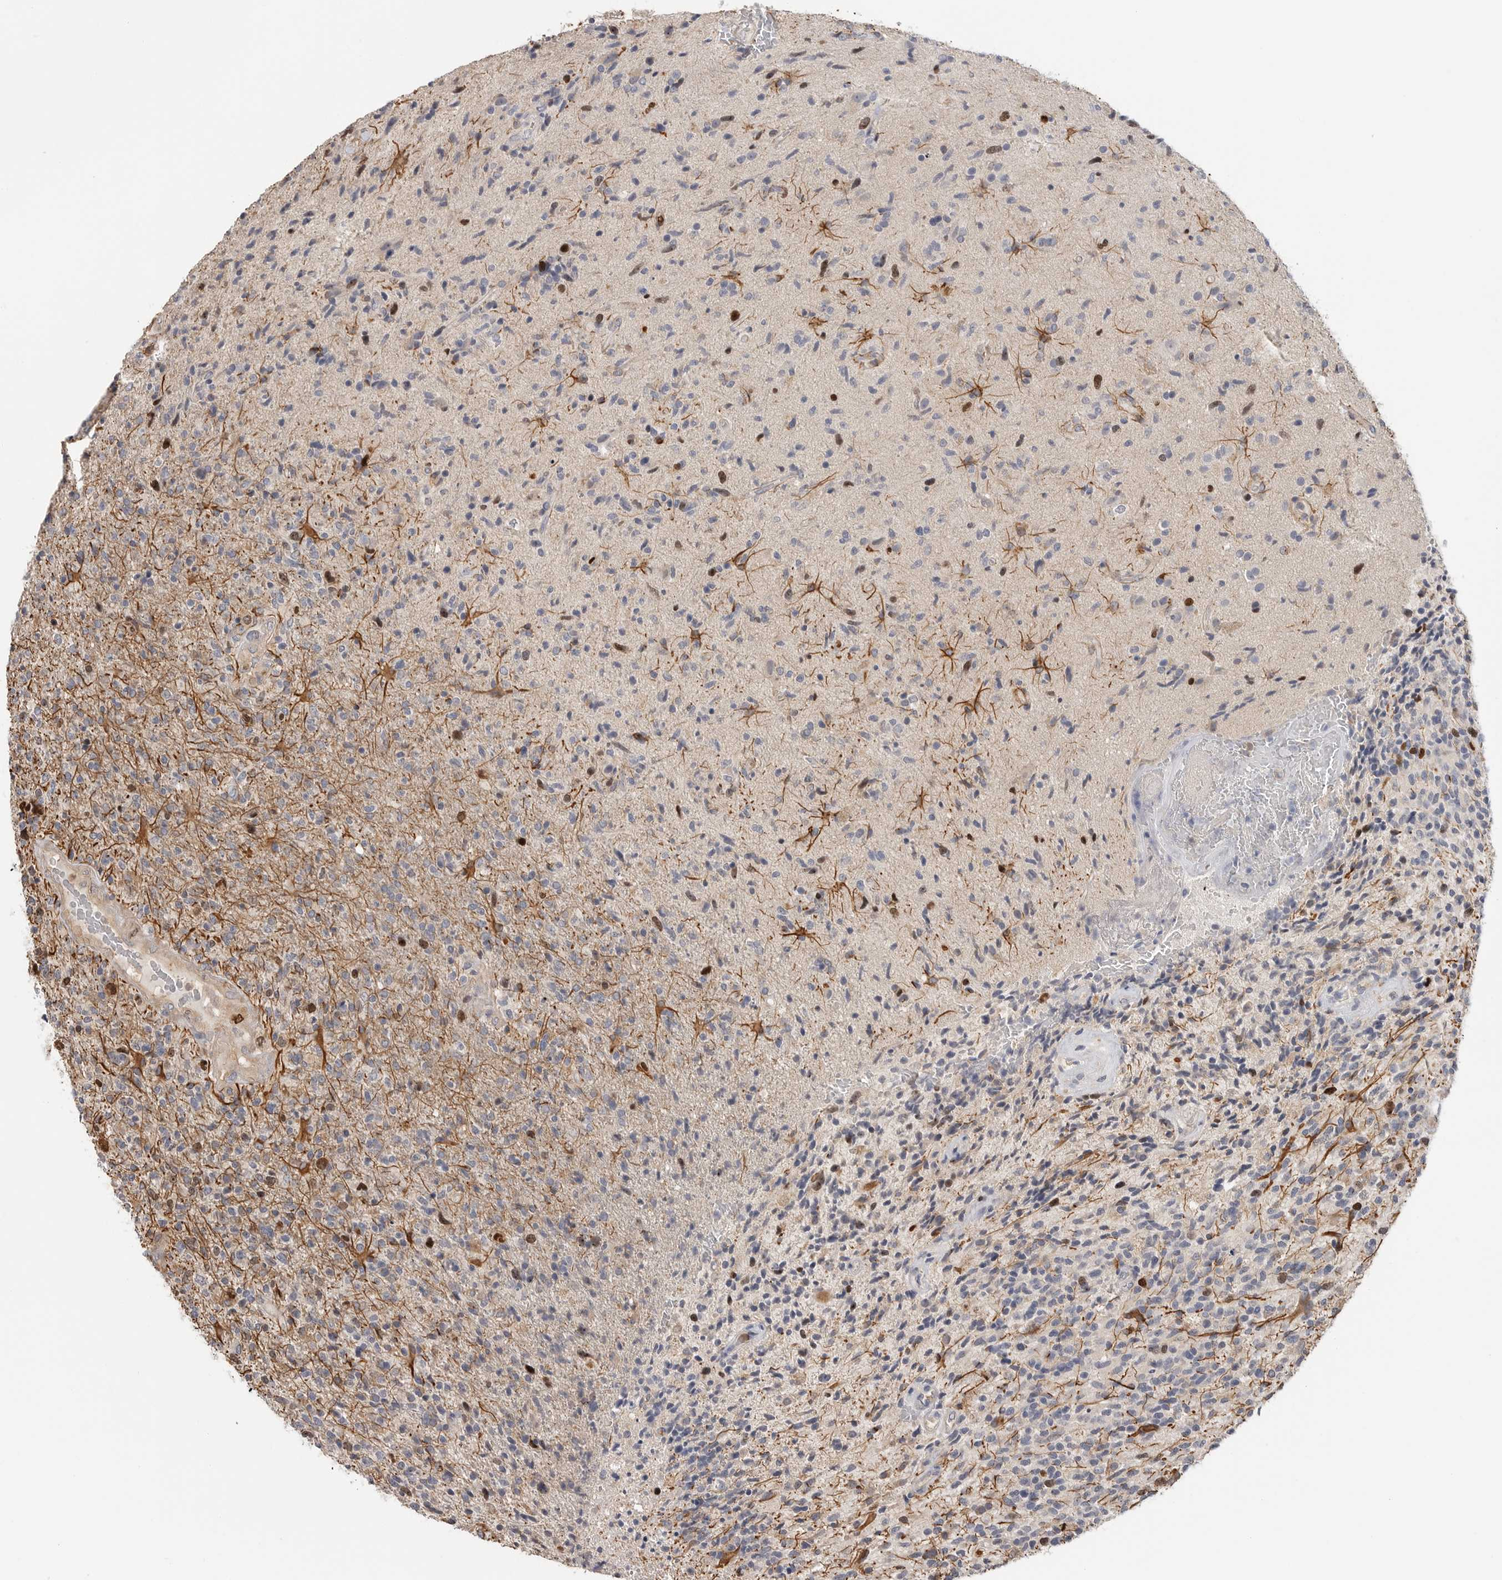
{"staining": {"intensity": "strong", "quantity": "<25%", "location": "cytoplasmic/membranous,nuclear"}, "tissue": "glioma", "cell_type": "Tumor cells", "image_type": "cancer", "snomed": [{"axis": "morphology", "description": "Glioma, malignant, High grade"}, {"axis": "topography", "description": "Brain"}], "caption": "DAB immunohistochemical staining of human malignant high-grade glioma demonstrates strong cytoplasmic/membranous and nuclear protein expression in approximately <25% of tumor cells. Immunohistochemistry stains the protein in brown and the nuclei are stained blue.", "gene": "TOP2A", "patient": {"sex": "male", "age": 72}}